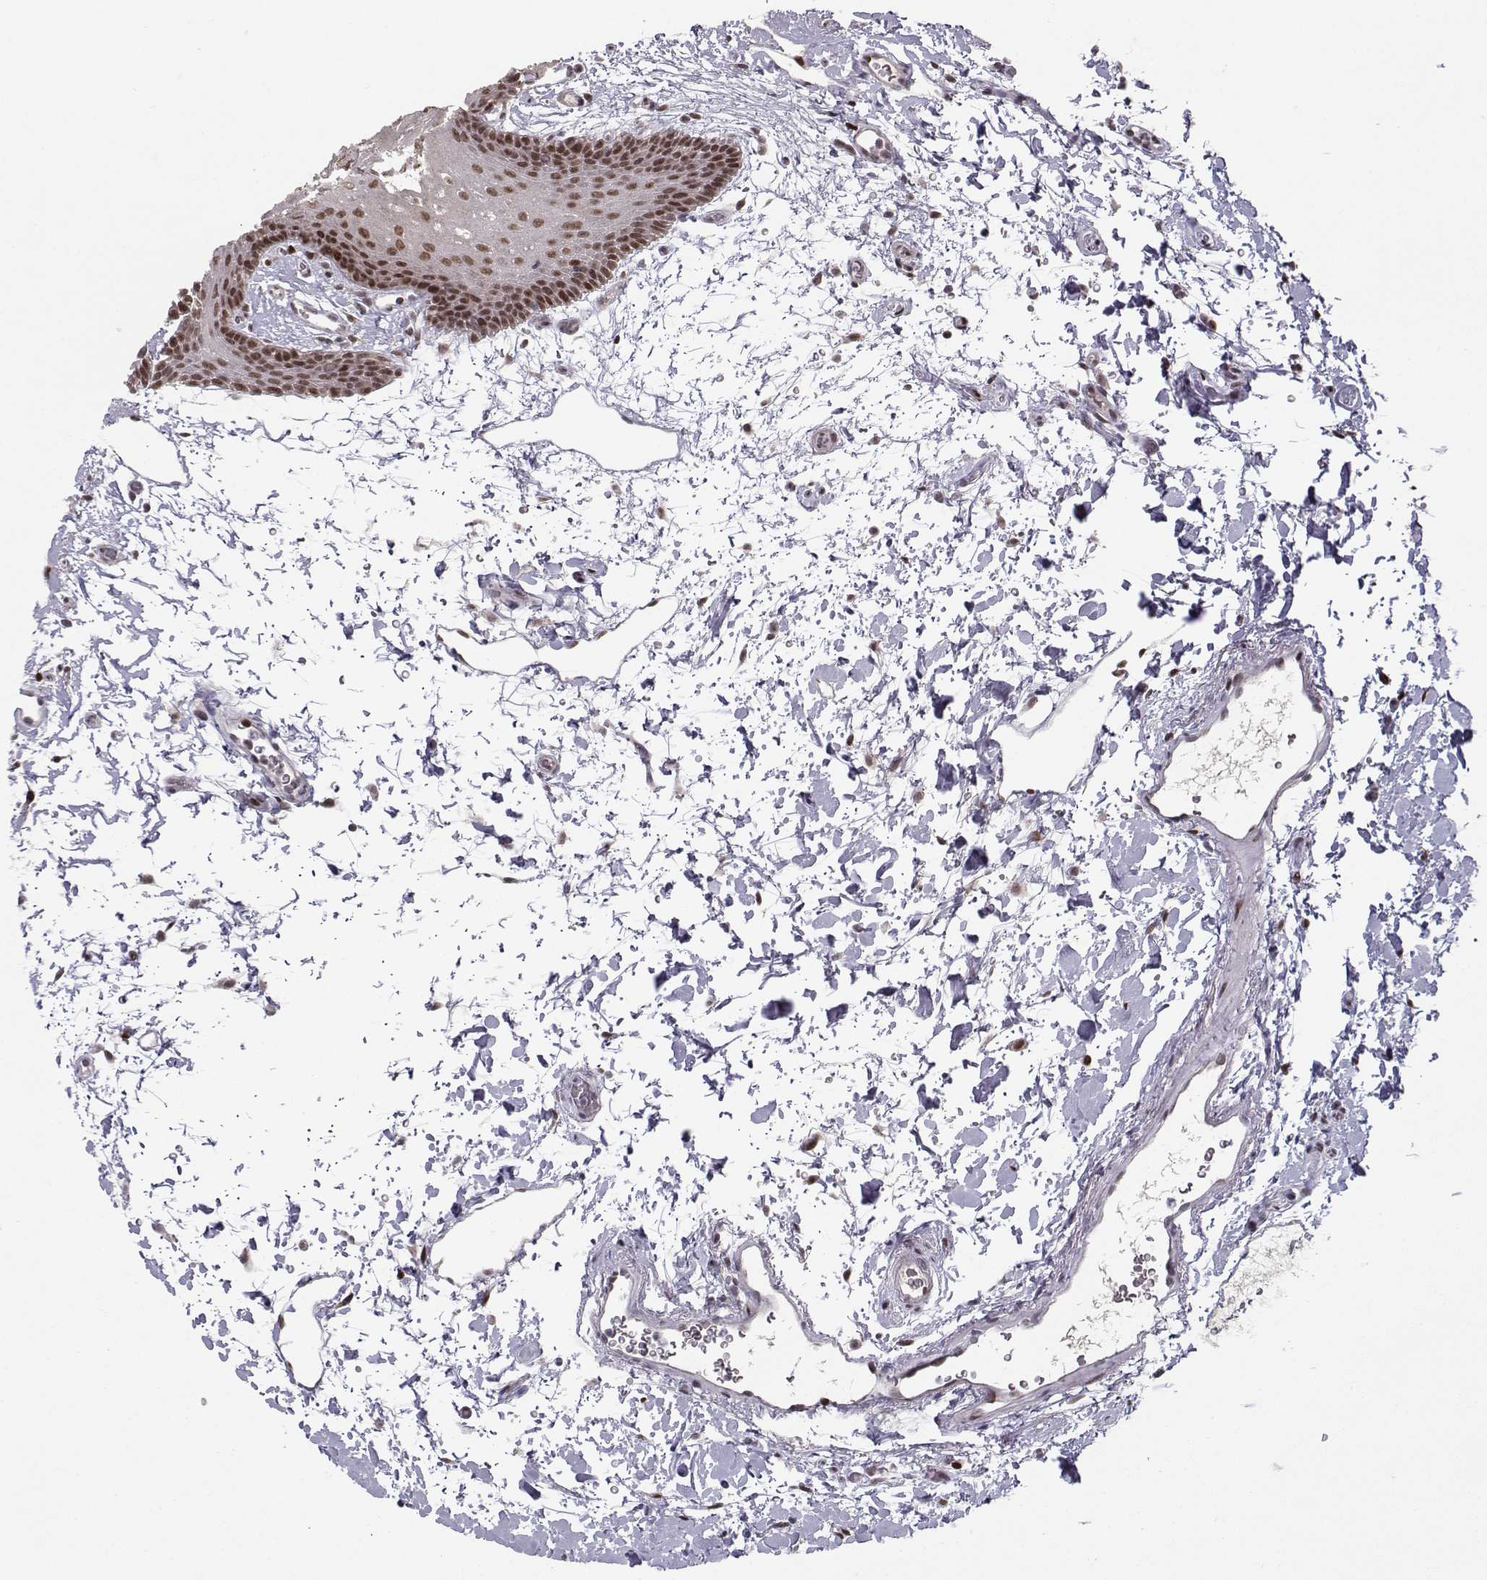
{"staining": {"intensity": "strong", "quantity": ">75%", "location": "nuclear"}, "tissue": "oral mucosa", "cell_type": "Squamous epithelial cells", "image_type": "normal", "snomed": [{"axis": "morphology", "description": "Normal tissue, NOS"}, {"axis": "topography", "description": "Oral tissue"}, {"axis": "topography", "description": "Head-Neck"}], "caption": "Immunohistochemical staining of normal oral mucosa displays strong nuclear protein expression in approximately >75% of squamous epithelial cells. The staining was performed using DAB to visualize the protein expression in brown, while the nuclei were stained in blue with hematoxylin (Magnification: 20x).", "gene": "SNAPC2", "patient": {"sex": "male", "age": 65}}